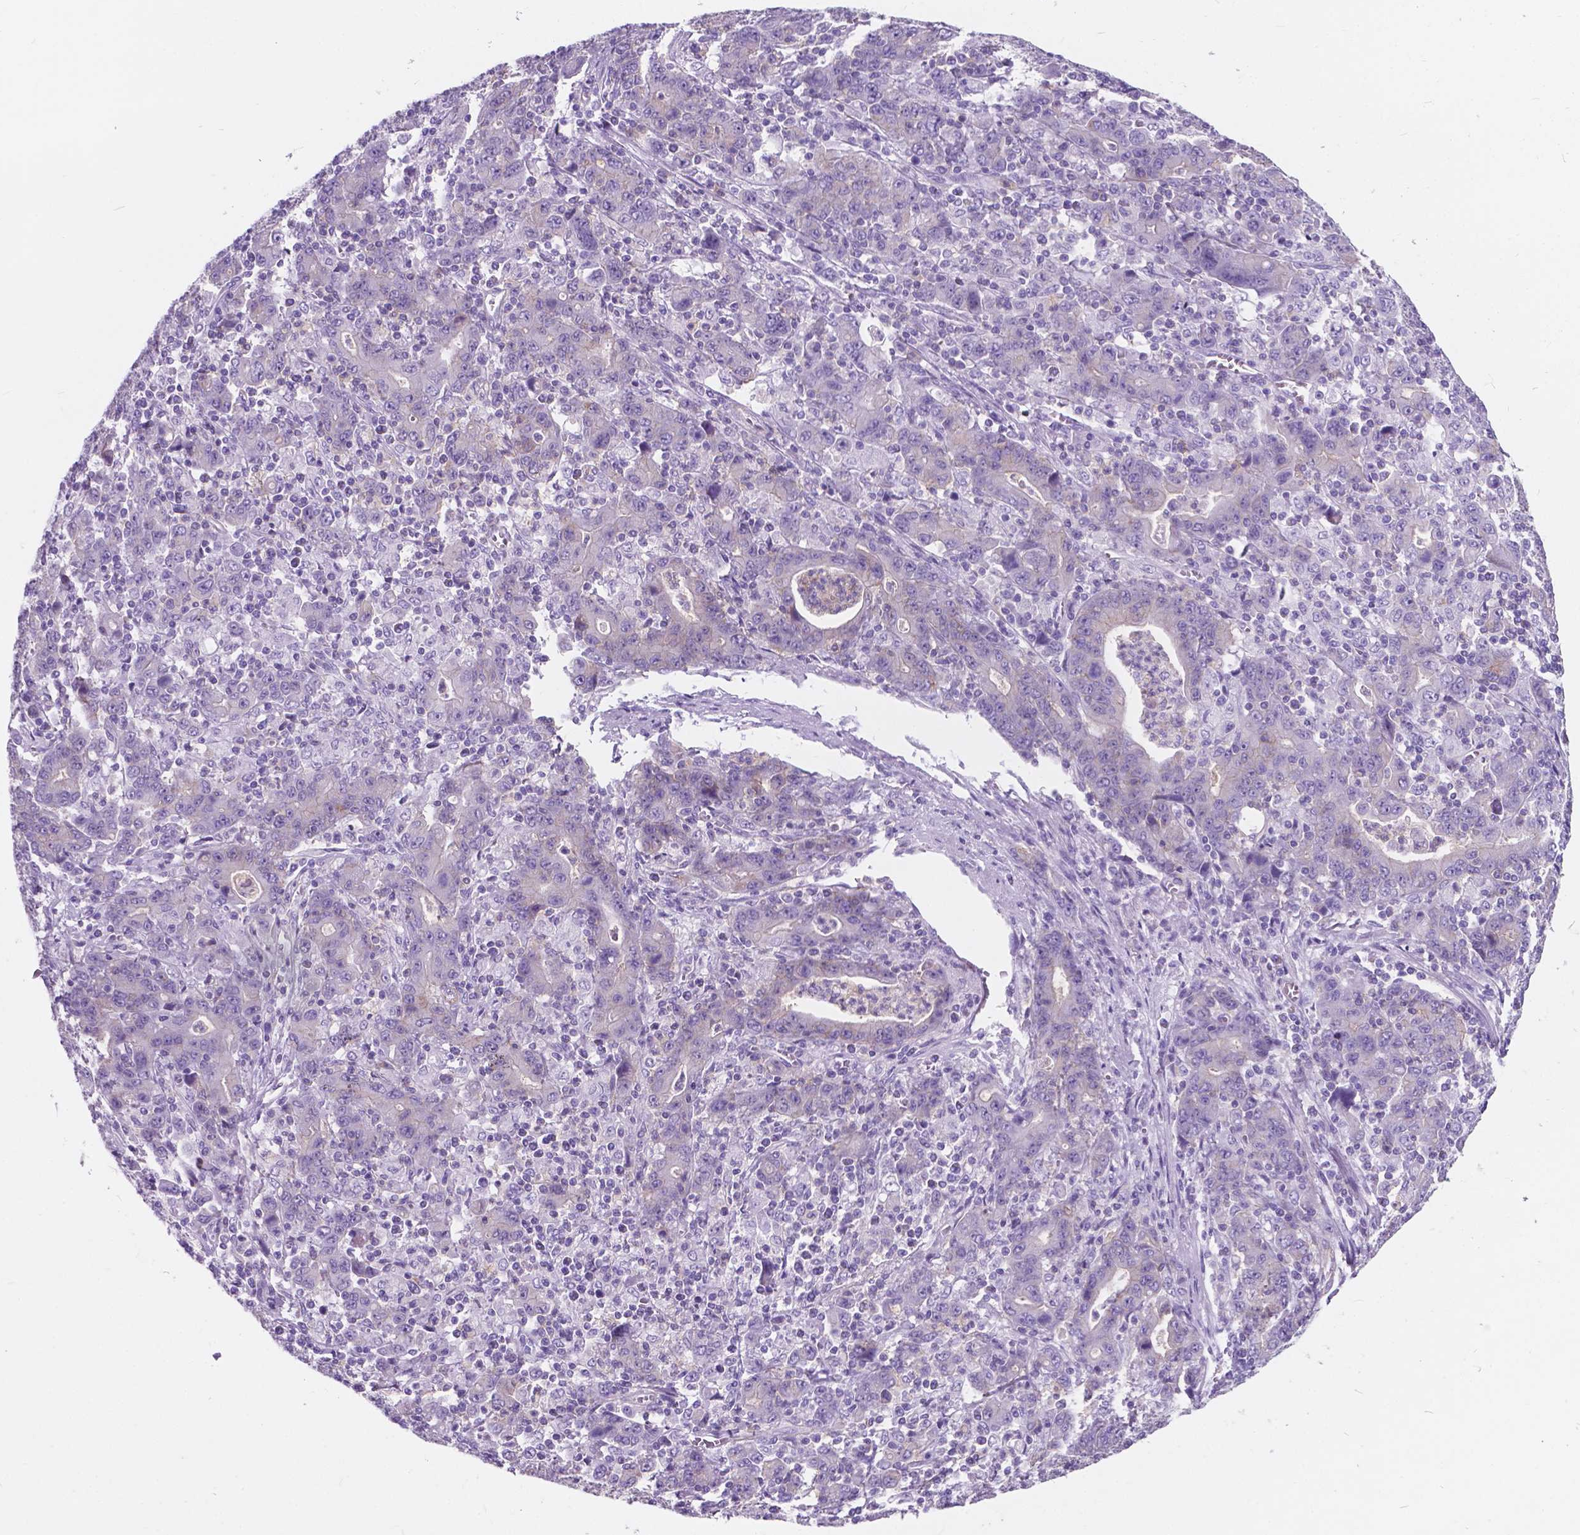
{"staining": {"intensity": "negative", "quantity": "none", "location": "none"}, "tissue": "stomach cancer", "cell_type": "Tumor cells", "image_type": "cancer", "snomed": [{"axis": "morphology", "description": "Adenocarcinoma, NOS"}, {"axis": "topography", "description": "Stomach, upper"}], "caption": "Immunohistochemistry (IHC) histopathology image of neoplastic tissue: human adenocarcinoma (stomach) stained with DAB displays no significant protein expression in tumor cells.", "gene": "KIAA0040", "patient": {"sex": "male", "age": 69}}